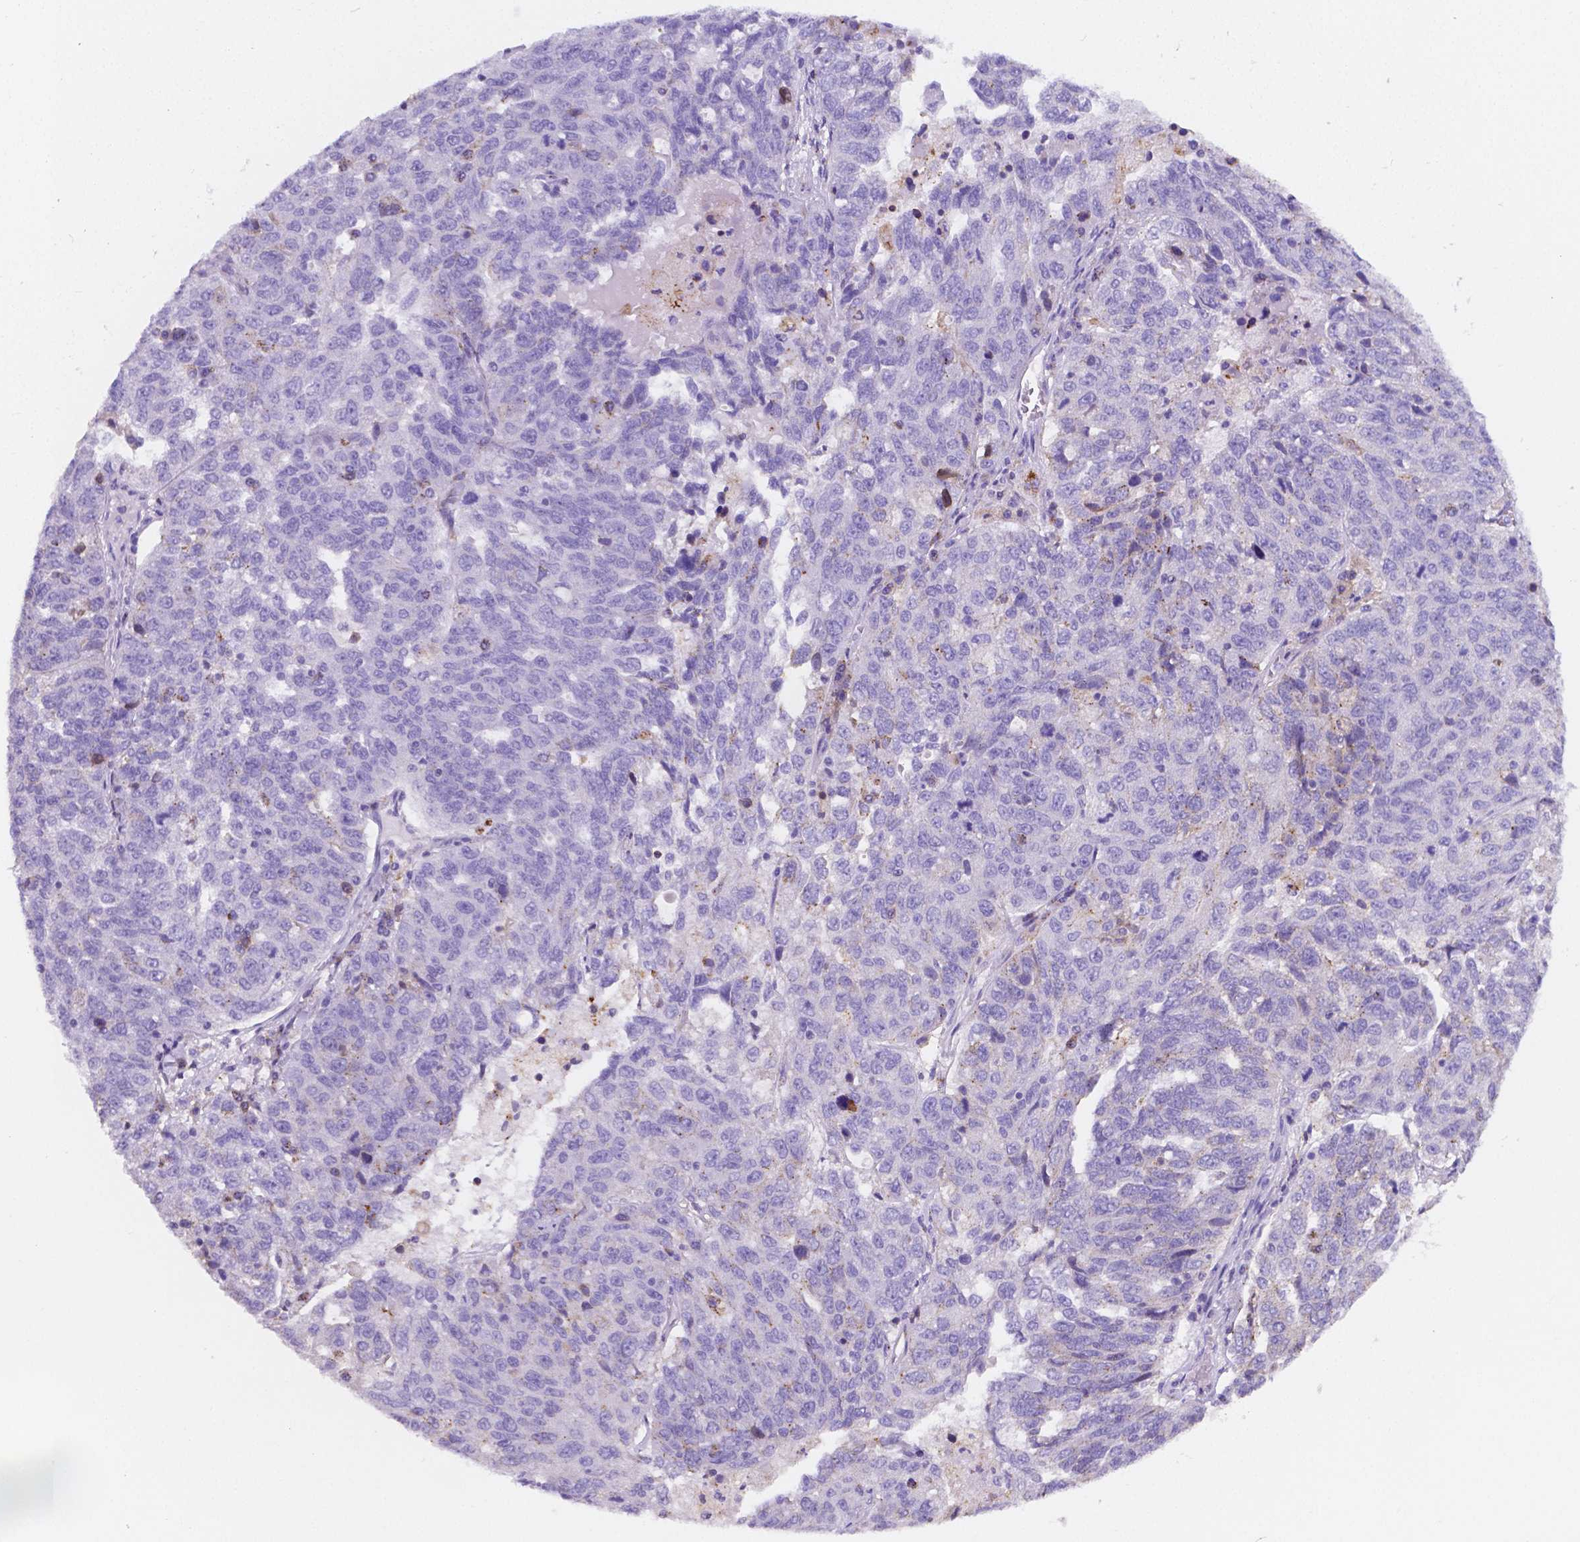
{"staining": {"intensity": "negative", "quantity": "none", "location": "none"}, "tissue": "ovarian cancer", "cell_type": "Tumor cells", "image_type": "cancer", "snomed": [{"axis": "morphology", "description": "Cystadenocarcinoma, serous, NOS"}, {"axis": "topography", "description": "Ovary"}], "caption": "Ovarian cancer stained for a protein using IHC reveals no expression tumor cells.", "gene": "GABRD", "patient": {"sex": "female", "age": 71}}